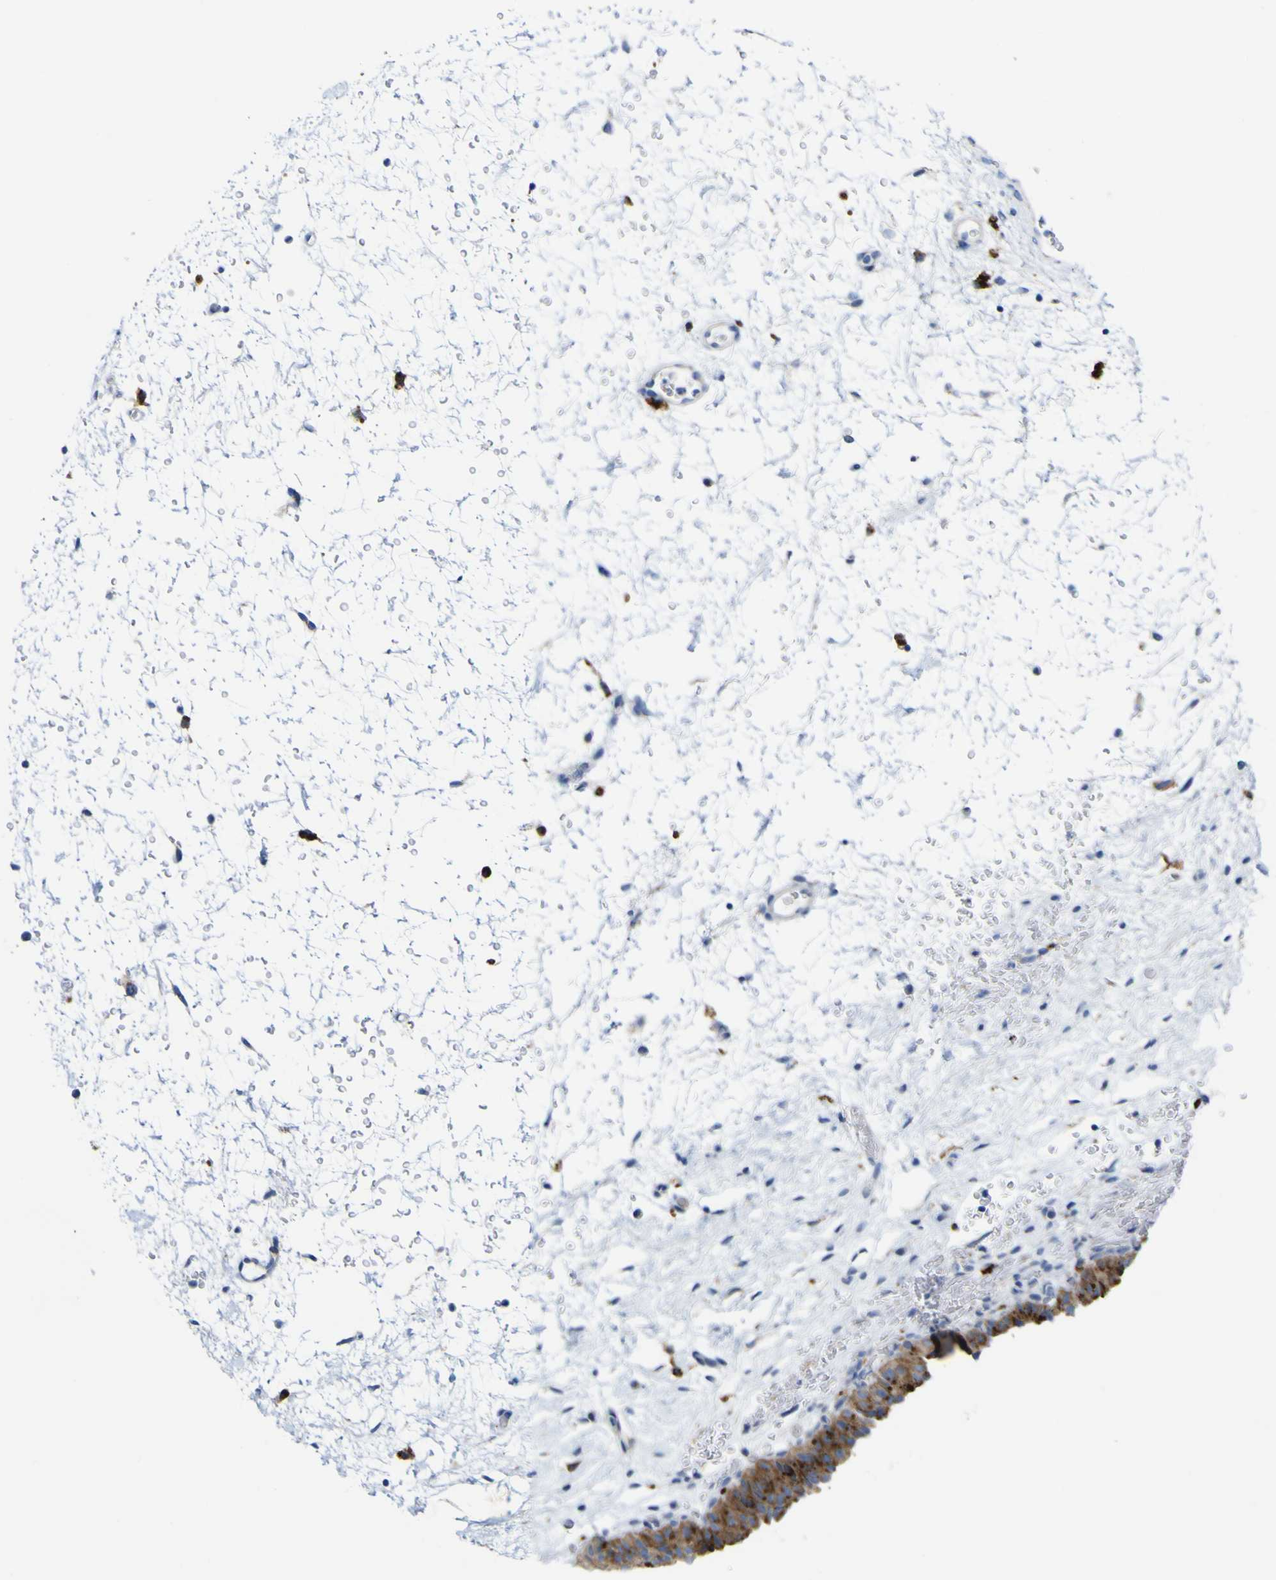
{"staining": {"intensity": "moderate", "quantity": "25%-75%", "location": "cytoplasmic/membranous"}, "tissue": "urinary bladder", "cell_type": "Urothelial cells", "image_type": "normal", "snomed": [{"axis": "morphology", "description": "Normal tissue, NOS"}, {"axis": "topography", "description": "Urinary bladder"}], "caption": "Immunohistochemical staining of benign urinary bladder demonstrates medium levels of moderate cytoplasmic/membranous positivity in approximately 25%-75% of urothelial cells.", "gene": "PTPRF", "patient": {"sex": "male", "age": 46}}